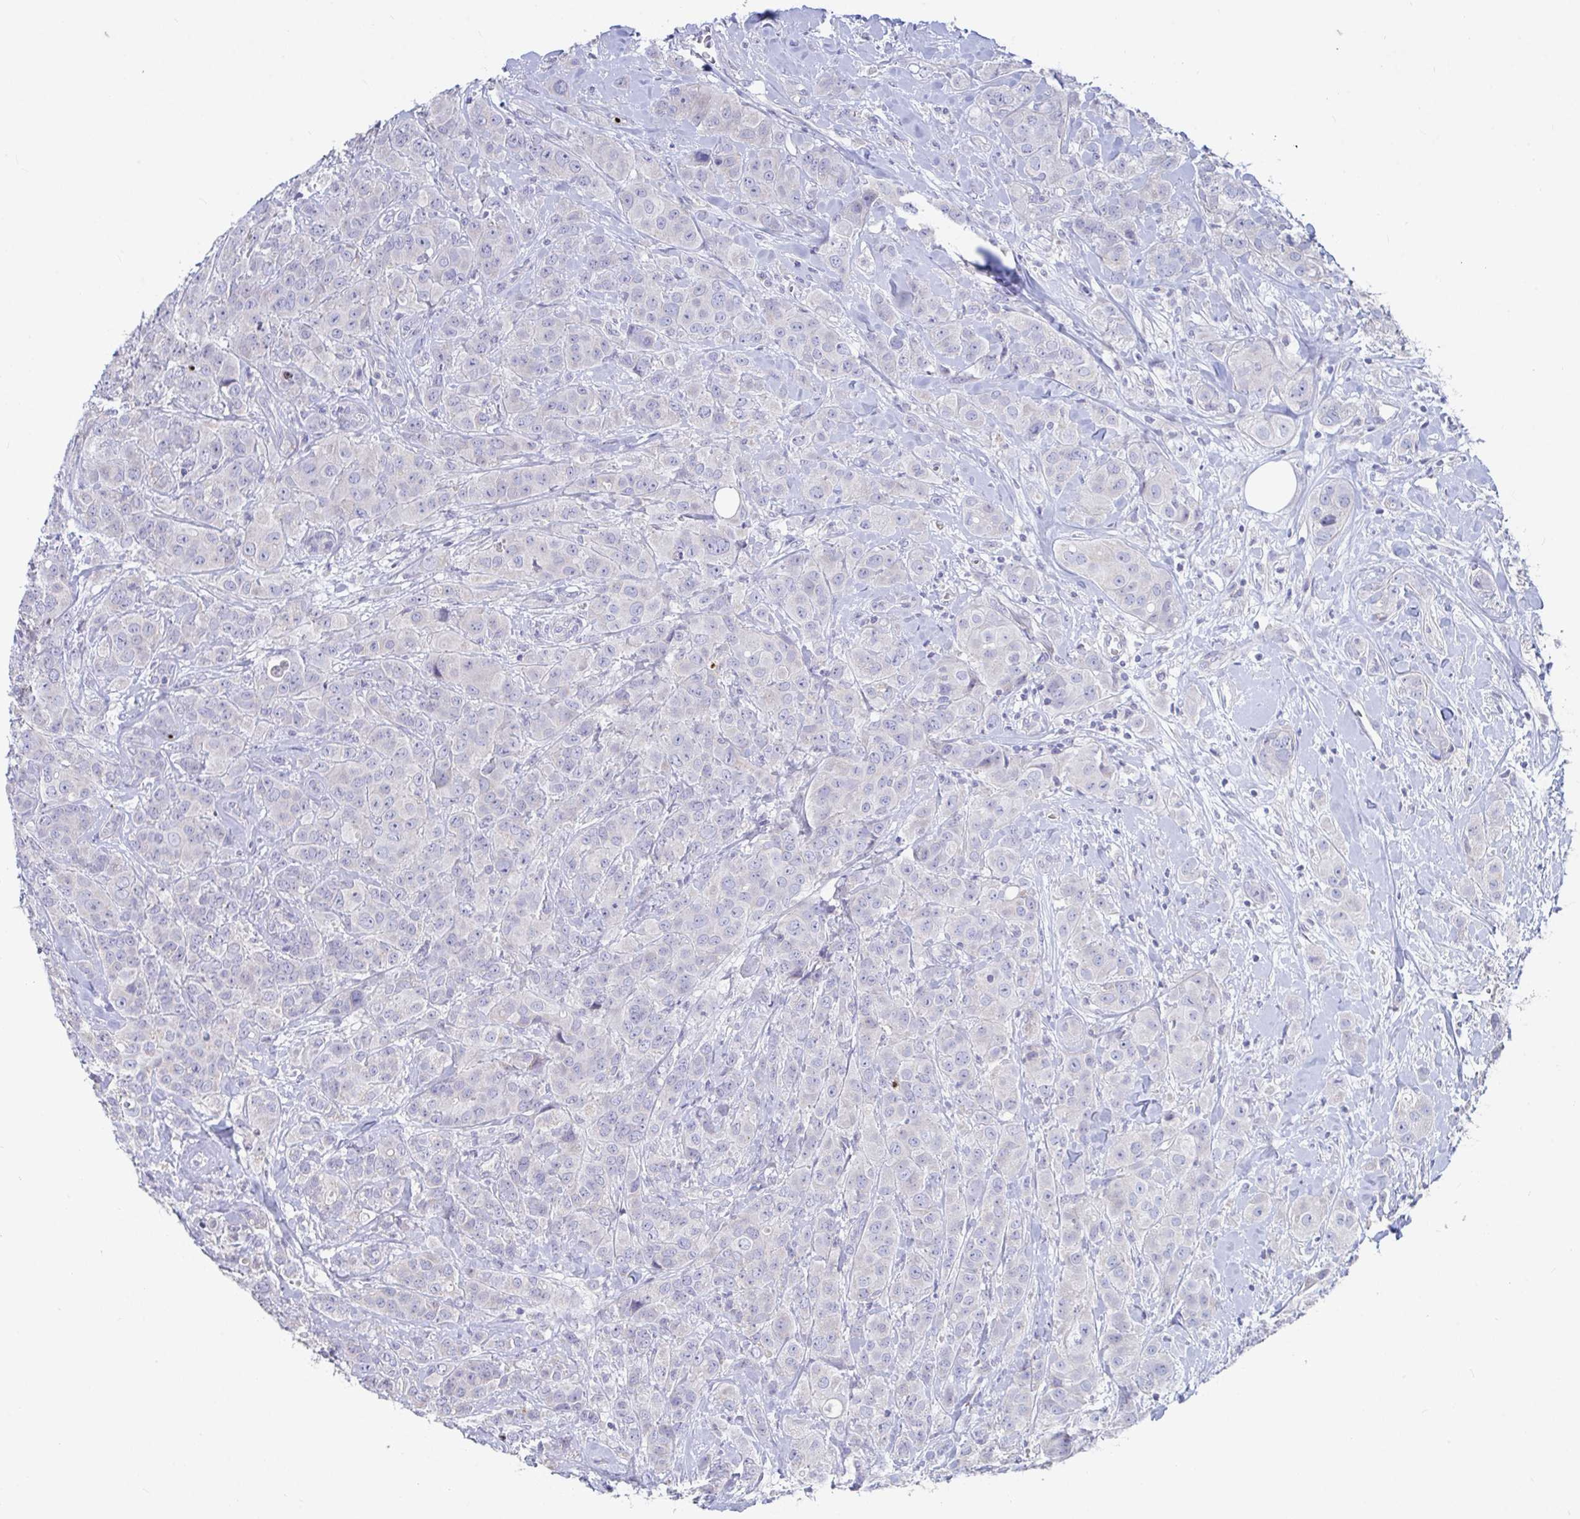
{"staining": {"intensity": "negative", "quantity": "none", "location": "none"}, "tissue": "breast cancer", "cell_type": "Tumor cells", "image_type": "cancer", "snomed": [{"axis": "morphology", "description": "Normal tissue, NOS"}, {"axis": "morphology", "description": "Duct carcinoma"}, {"axis": "topography", "description": "Breast"}], "caption": "DAB immunohistochemical staining of human intraductal carcinoma (breast) reveals no significant positivity in tumor cells. (DAB immunohistochemistry (IHC), high magnification).", "gene": "ZNF561", "patient": {"sex": "female", "age": 43}}